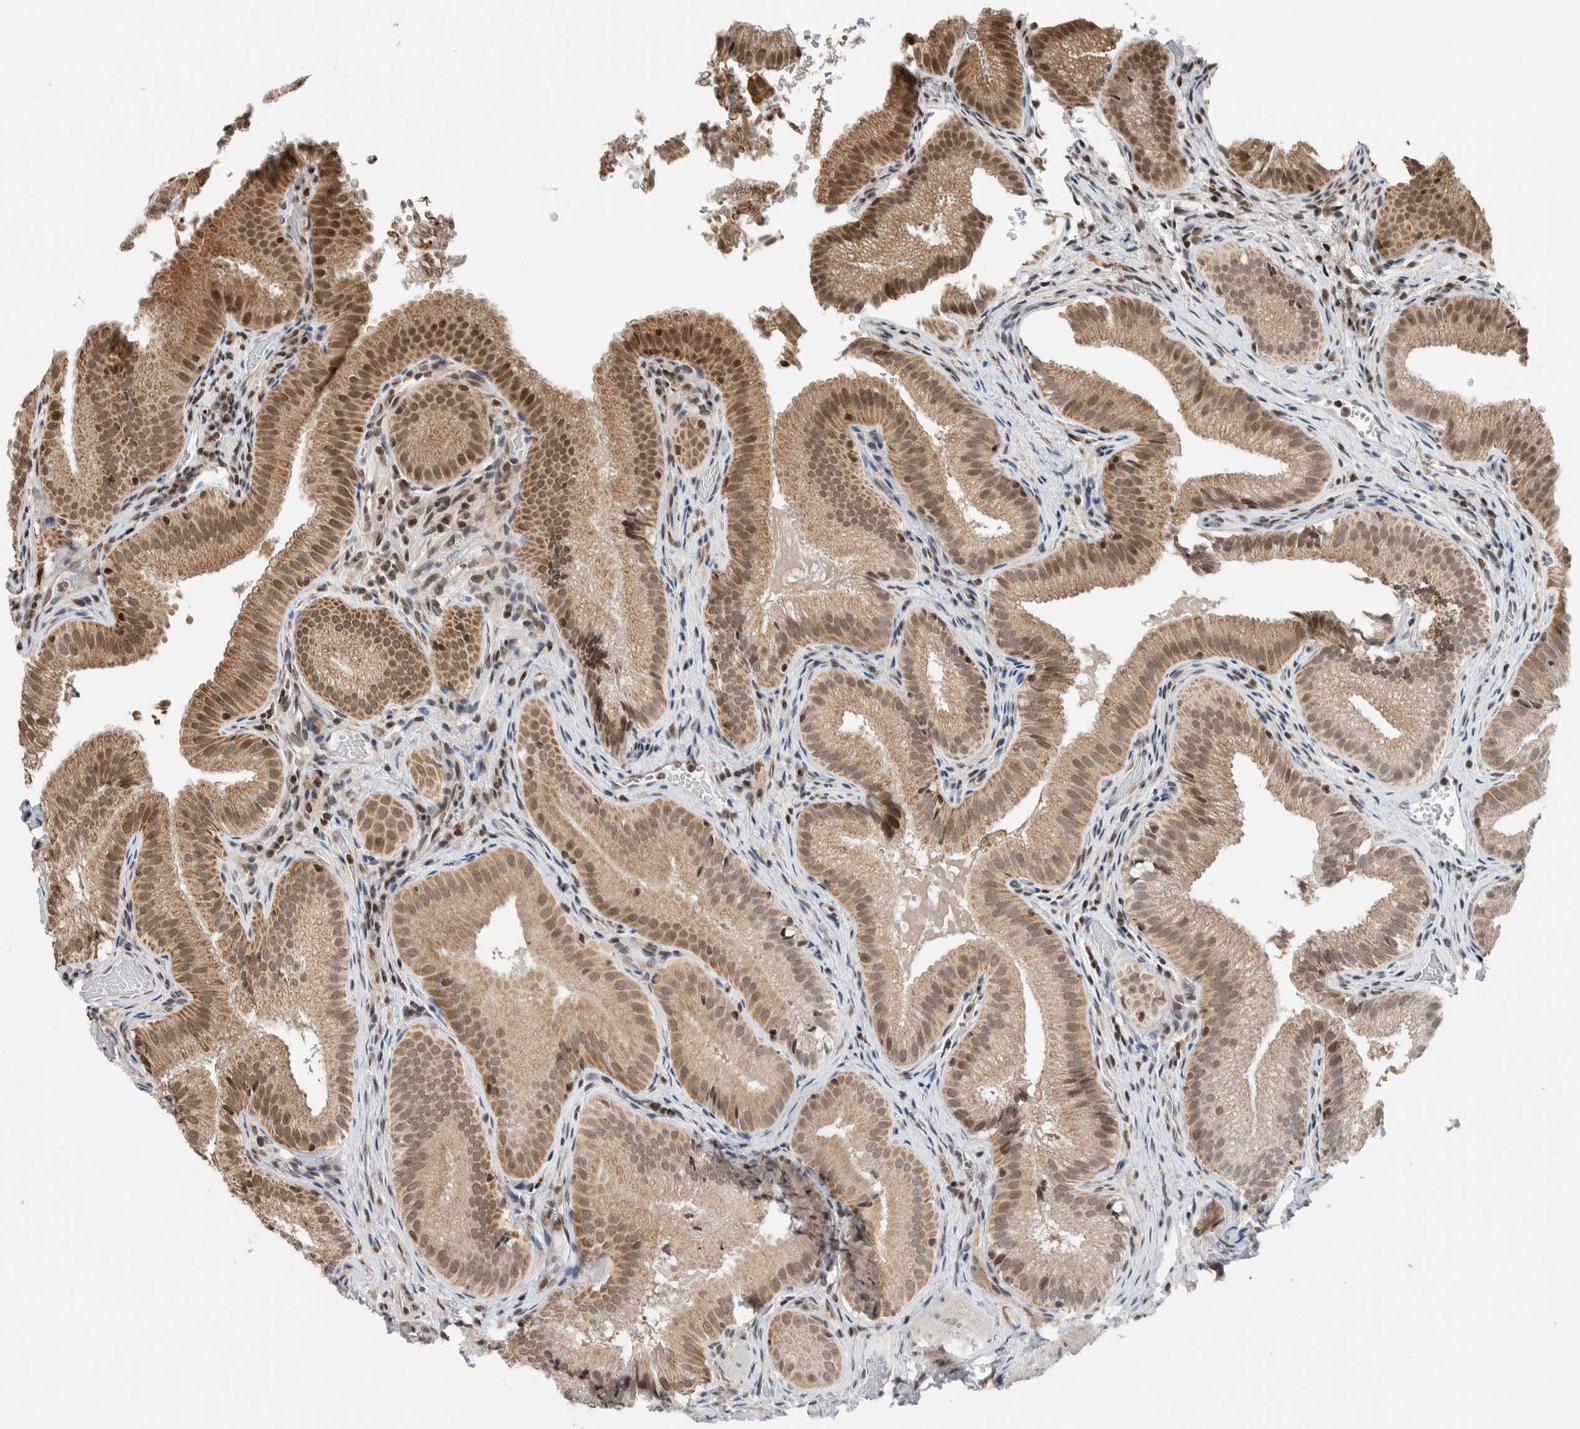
{"staining": {"intensity": "moderate", "quantity": ">75%", "location": "cytoplasmic/membranous,nuclear"}, "tissue": "gallbladder", "cell_type": "Glandular cells", "image_type": "normal", "snomed": [{"axis": "morphology", "description": "Normal tissue, NOS"}, {"axis": "topography", "description": "Gallbladder"}], "caption": "Brown immunohistochemical staining in benign human gallbladder shows moderate cytoplasmic/membranous,nuclear positivity in about >75% of glandular cells. The staining is performed using DAB brown chromogen to label protein expression. The nuclei are counter-stained blue using hematoxylin.", "gene": "NPLOC4", "patient": {"sex": "female", "age": 30}}